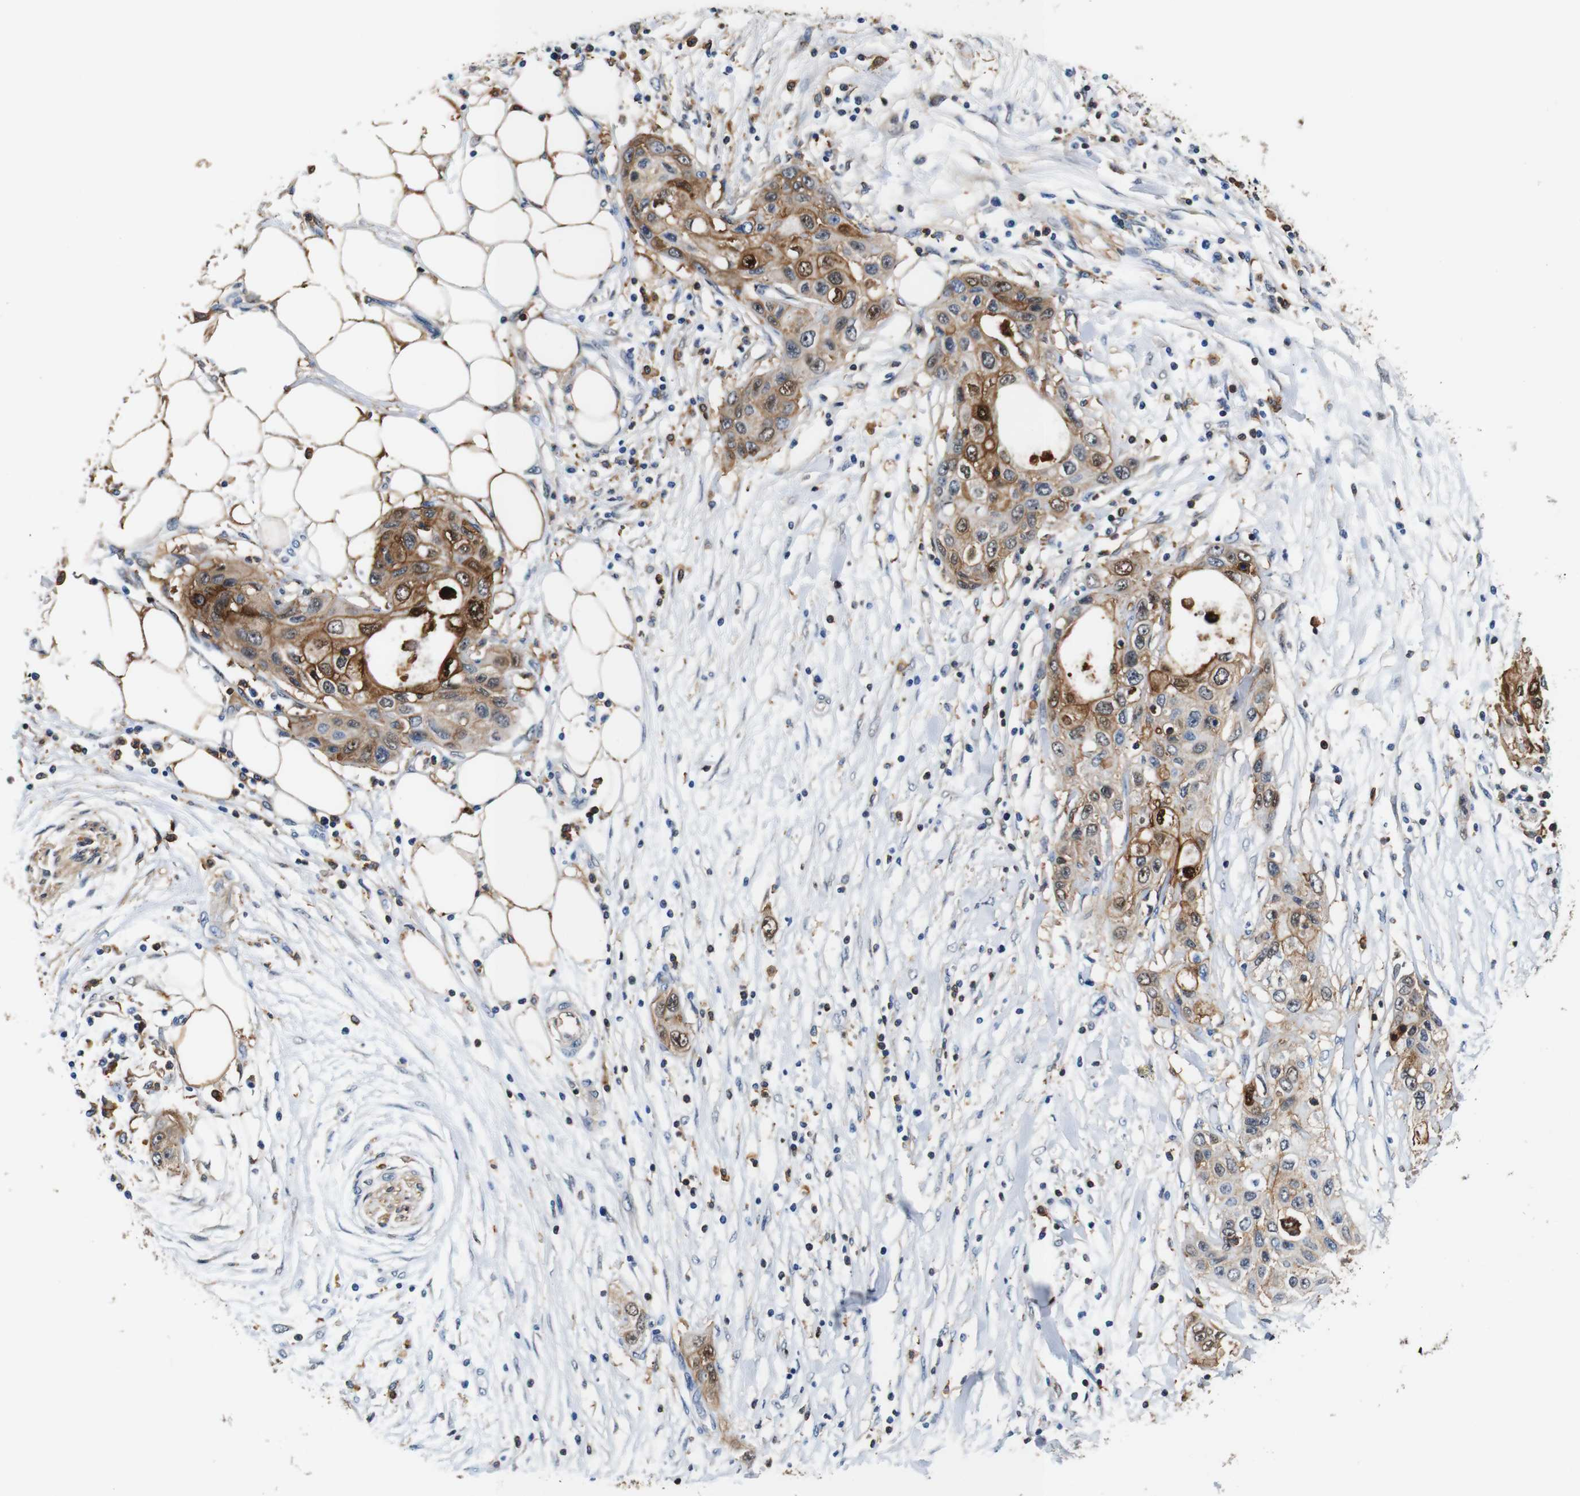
{"staining": {"intensity": "moderate", "quantity": ">75%", "location": "cytoplasmic/membranous"}, "tissue": "pancreatic cancer", "cell_type": "Tumor cells", "image_type": "cancer", "snomed": [{"axis": "morphology", "description": "Adenocarcinoma, NOS"}, {"axis": "topography", "description": "Pancreas"}], "caption": "Tumor cells demonstrate medium levels of moderate cytoplasmic/membranous positivity in about >75% of cells in human pancreatic cancer (adenocarcinoma).", "gene": "ANXA1", "patient": {"sex": "female", "age": 70}}